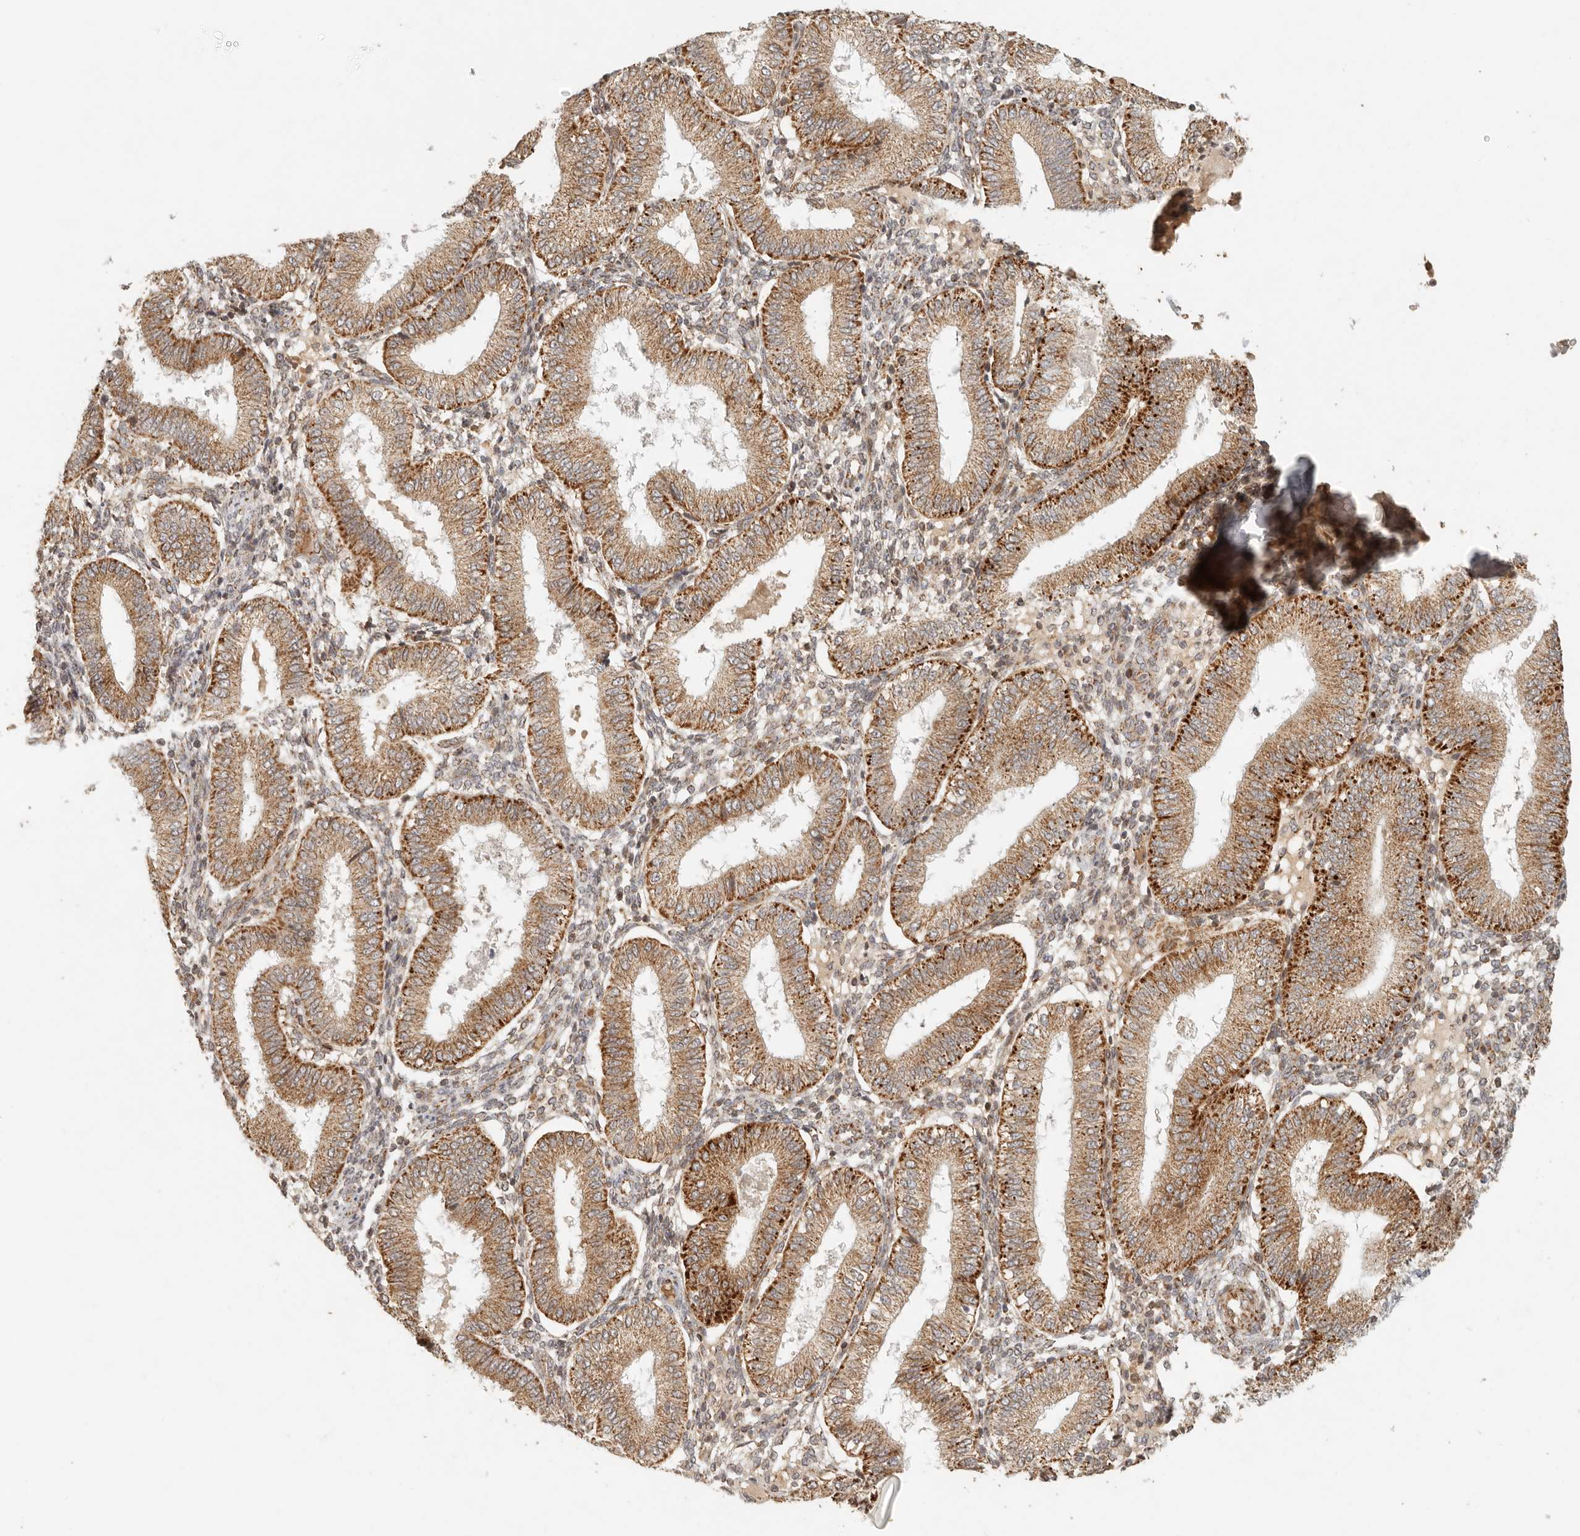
{"staining": {"intensity": "weak", "quantity": "25%-75%", "location": "cytoplasmic/membranous"}, "tissue": "endometrium", "cell_type": "Cells in endometrial stroma", "image_type": "normal", "snomed": [{"axis": "morphology", "description": "Normal tissue, NOS"}, {"axis": "topography", "description": "Endometrium"}], "caption": "A brown stain shows weak cytoplasmic/membranous staining of a protein in cells in endometrial stroma of benign human endometrium. Nuclei are stained in blue.", "gene": "MRPL55", "patient": {"sex": "female", "age": 39}}